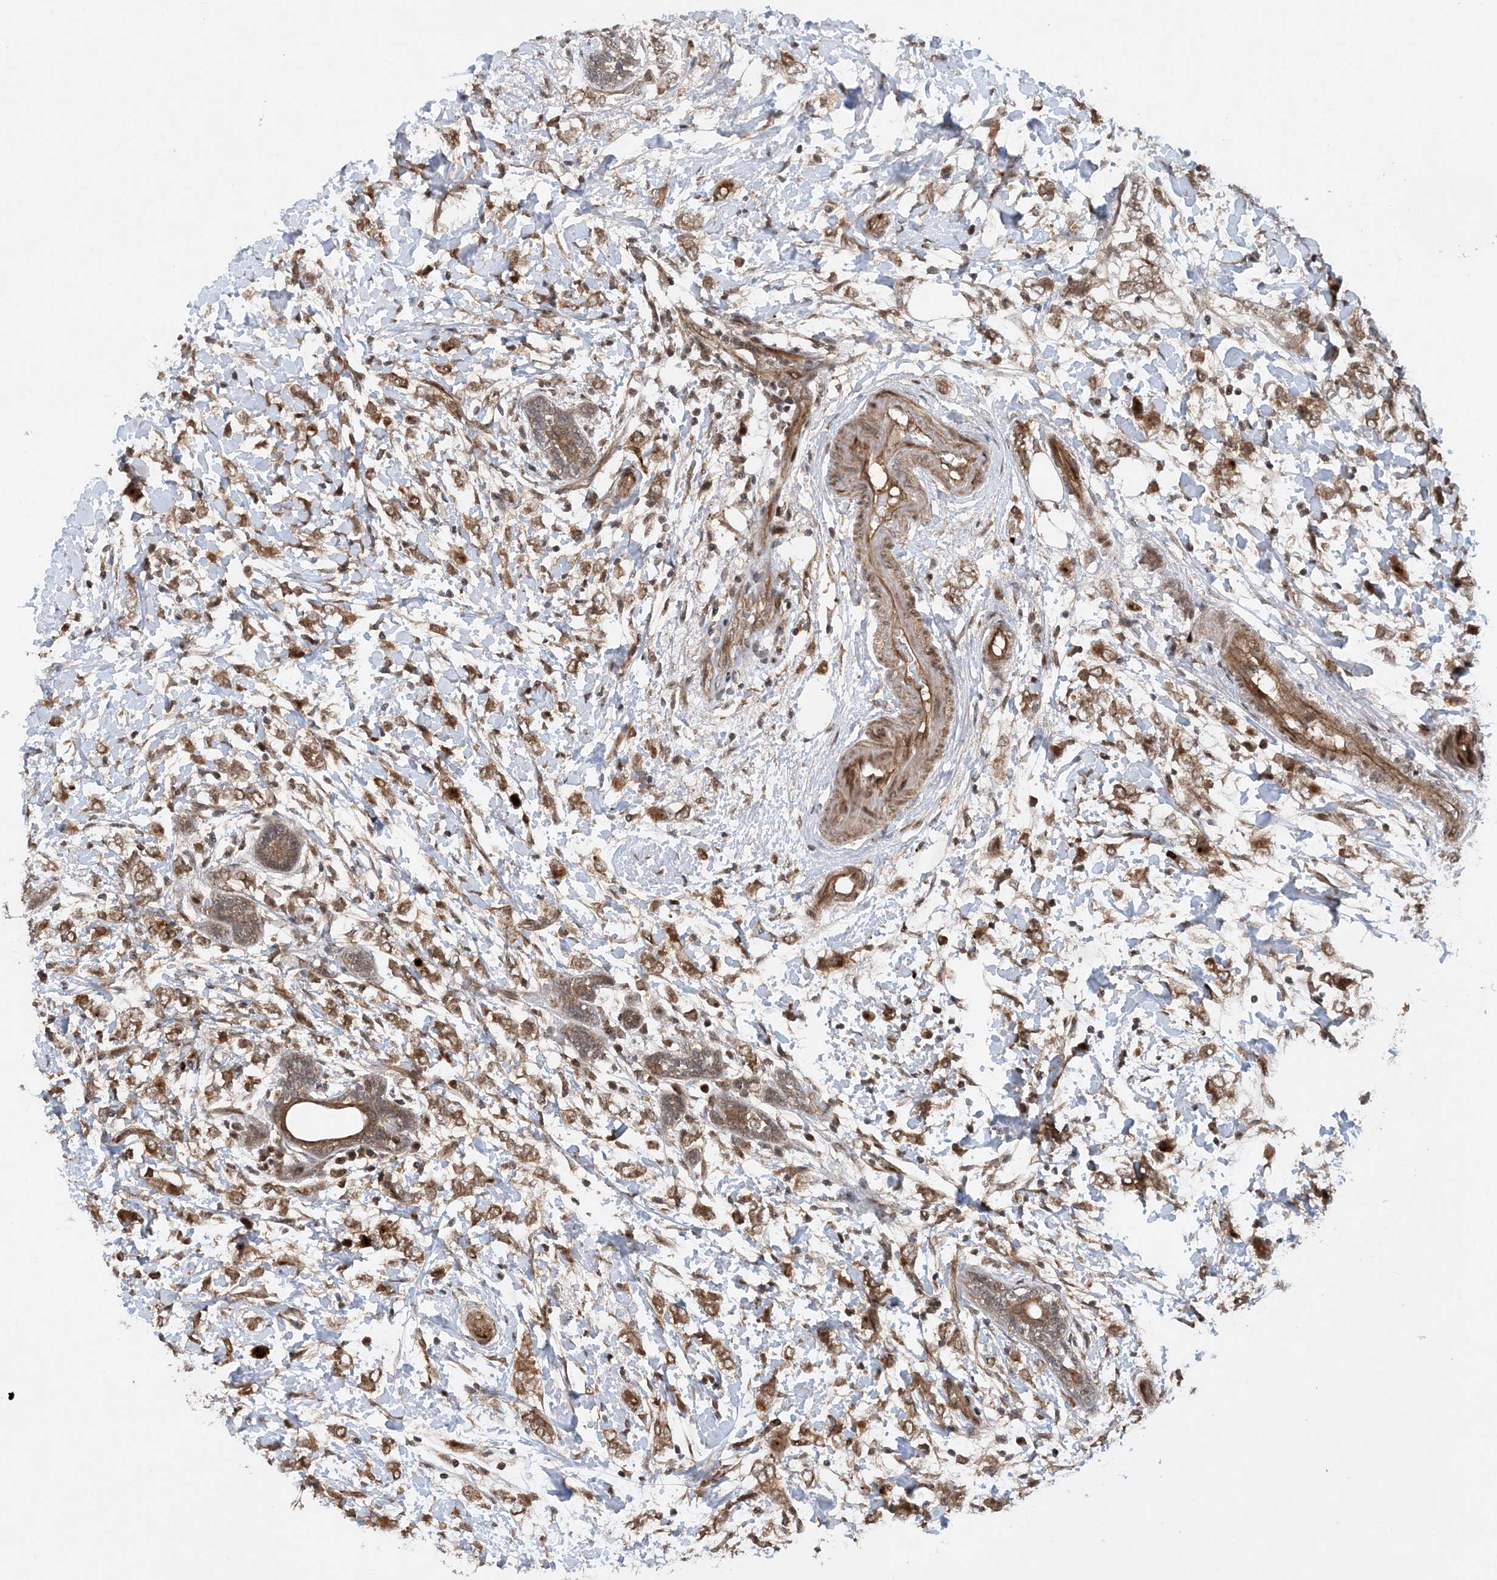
{"staining": {"intensity": "moderate", "quantity": ">75%", "location": "cytoplasmic/membranous"}, "tissue": "breast cancer", "cell_type": "Tumor cells", "image_type": "cancer", "snomed": [{"axis": "morphology", "description": "Normal tissue, NOS"}, {"axis": "morphology", "description": "Lobular carcinoma"}, {"axis": "topography", "description": "Breast"}], "caption": "A brown stain shows moderate cytoplasmic/membranous positivity of a protein in human lobular carcinoma (breast) tumor cells.", "gene": "HEMK1", "patient": {"sex": "female", "age": 47}}